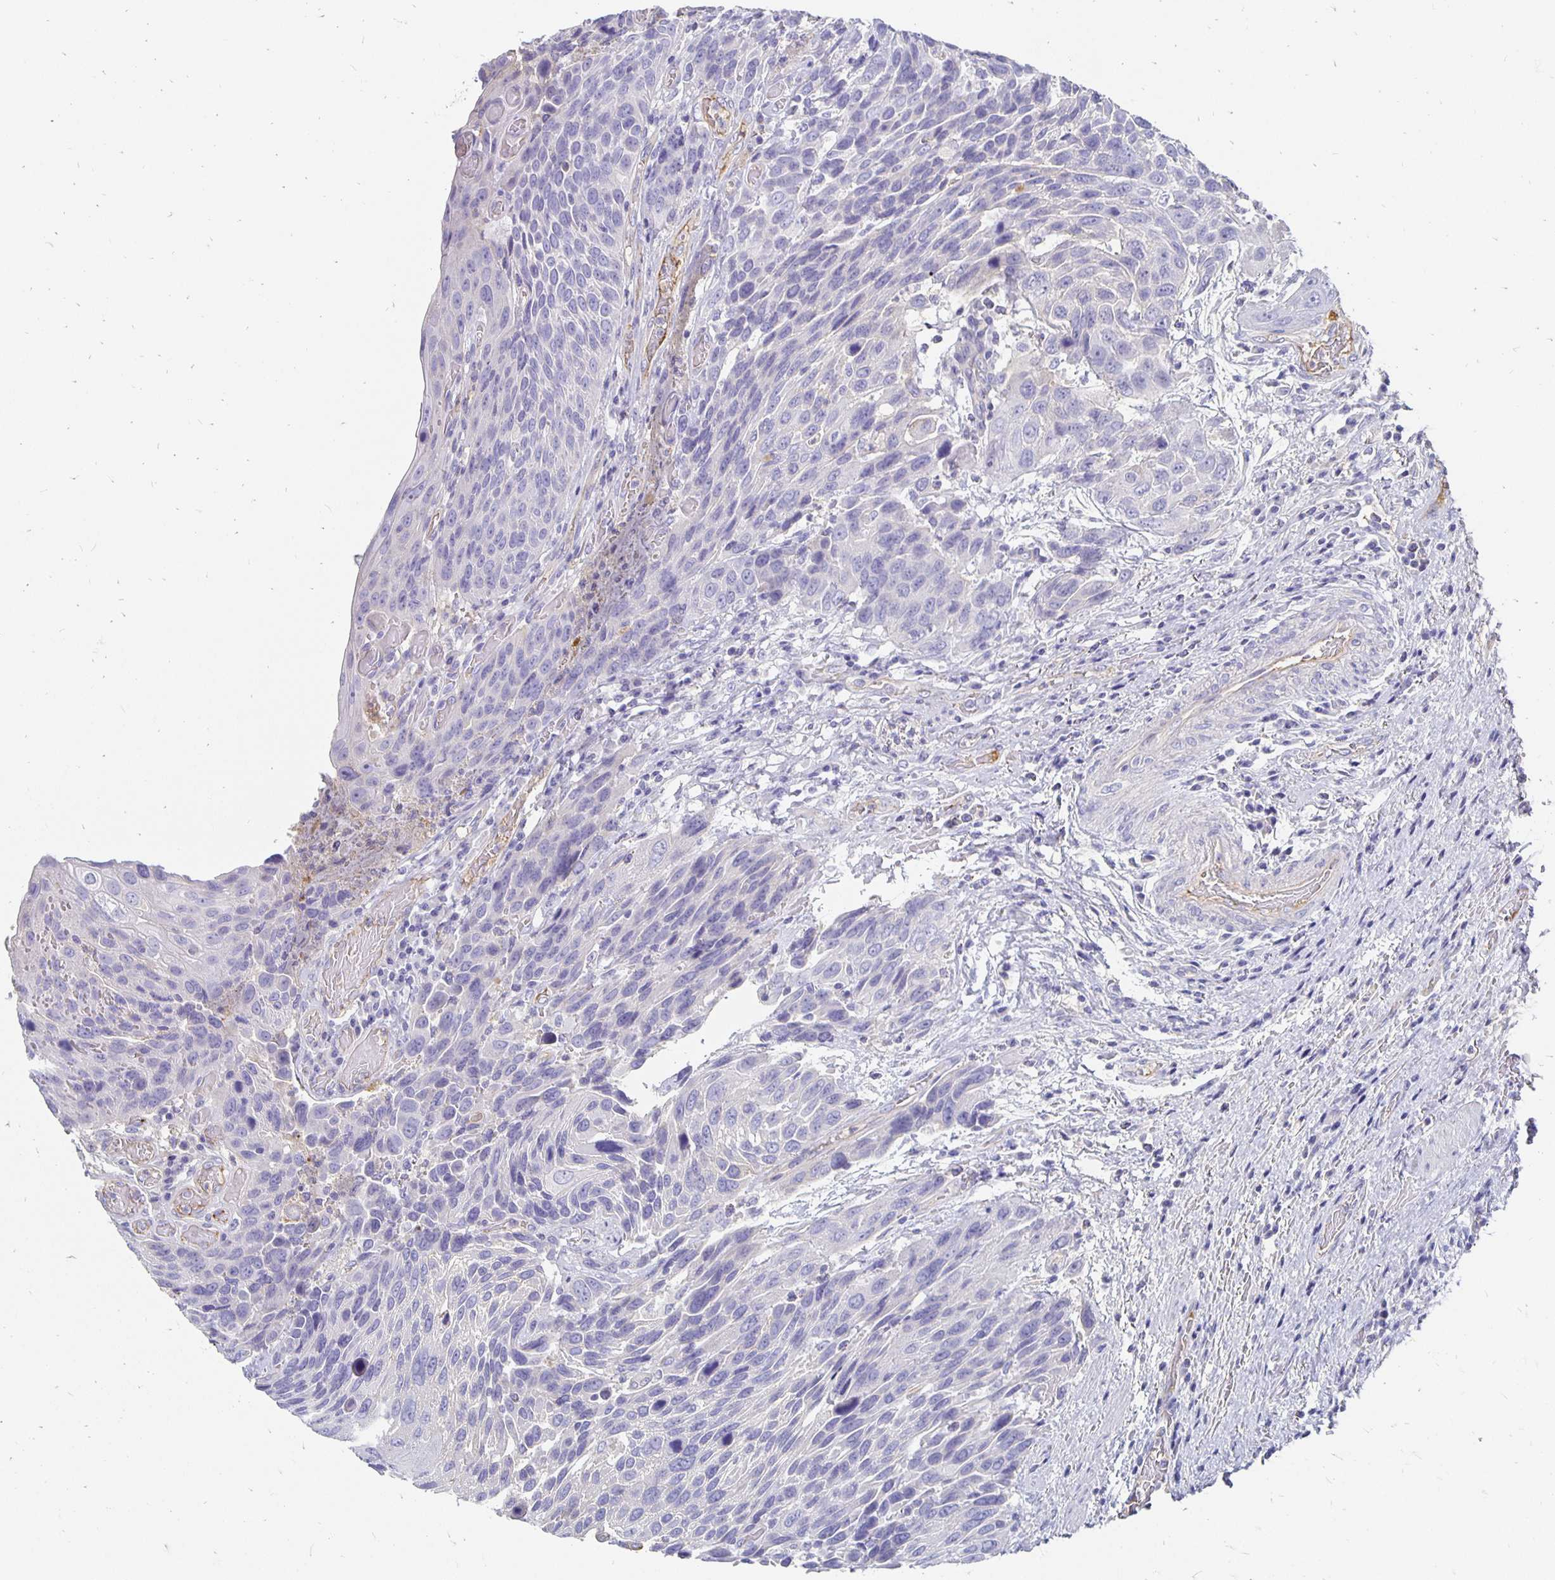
{"staining": {"intensity": "negative", "quantity": "none", "location": "none"}, "tissue": "urothelial cancer", "cell_type": "Tumor cells", "image_type": "cancer", "snomed": [{"axis": "morphology", "description": "Urothelial carcinoma, High grade"}, {"axis": "topography", "description": "Urinary bladder"}], "caption": "Immunohistochemical staining of human urothelial cancer displays no significant positivity in tumor cells.", "gene": "APOB", "patient": {"sex": "female", "age": 70}}